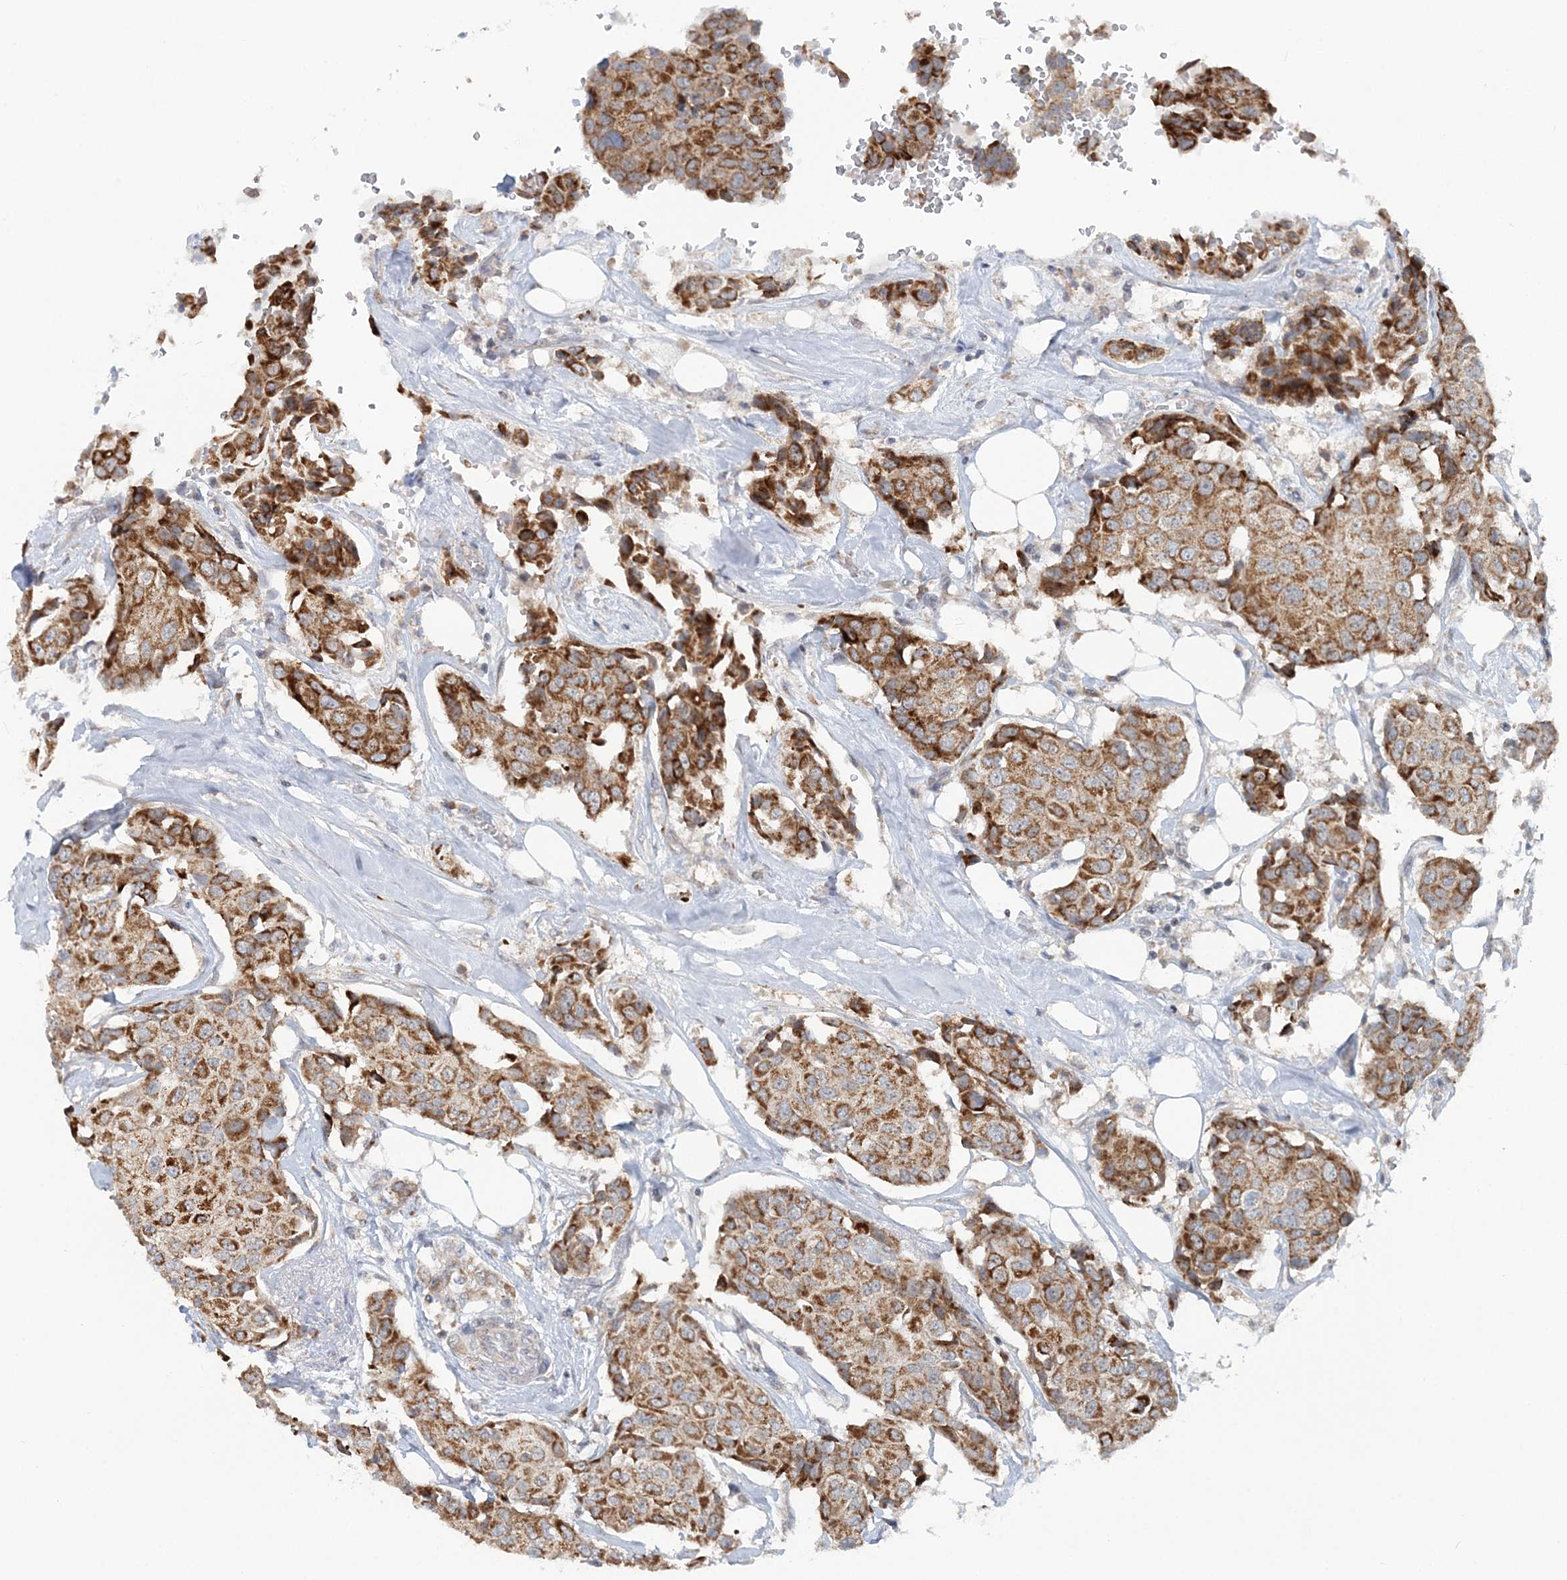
{"staining": {"intensity": "moderate", "quantity": ">75%", "location": "cytoplasmic/membranous"}, "tissue": "breast cancer", "cell_type": "Tumor cells", "image_type": "cancer", "snomed": [{"axis": "morphology", "description": "Duct carcinoma"}, {"axis": "topography", "description": "Breast"}], "caption": "IHC histopathology image of human invasive ductal carcinoma (breast) stained for a protein (brown), which reveals medium levels of moderate cytoplasmic/membranous expression in approximately >75% of tumor cells.", "gene": "RNF150", "patient": {"sex": "female", "age": 80}}